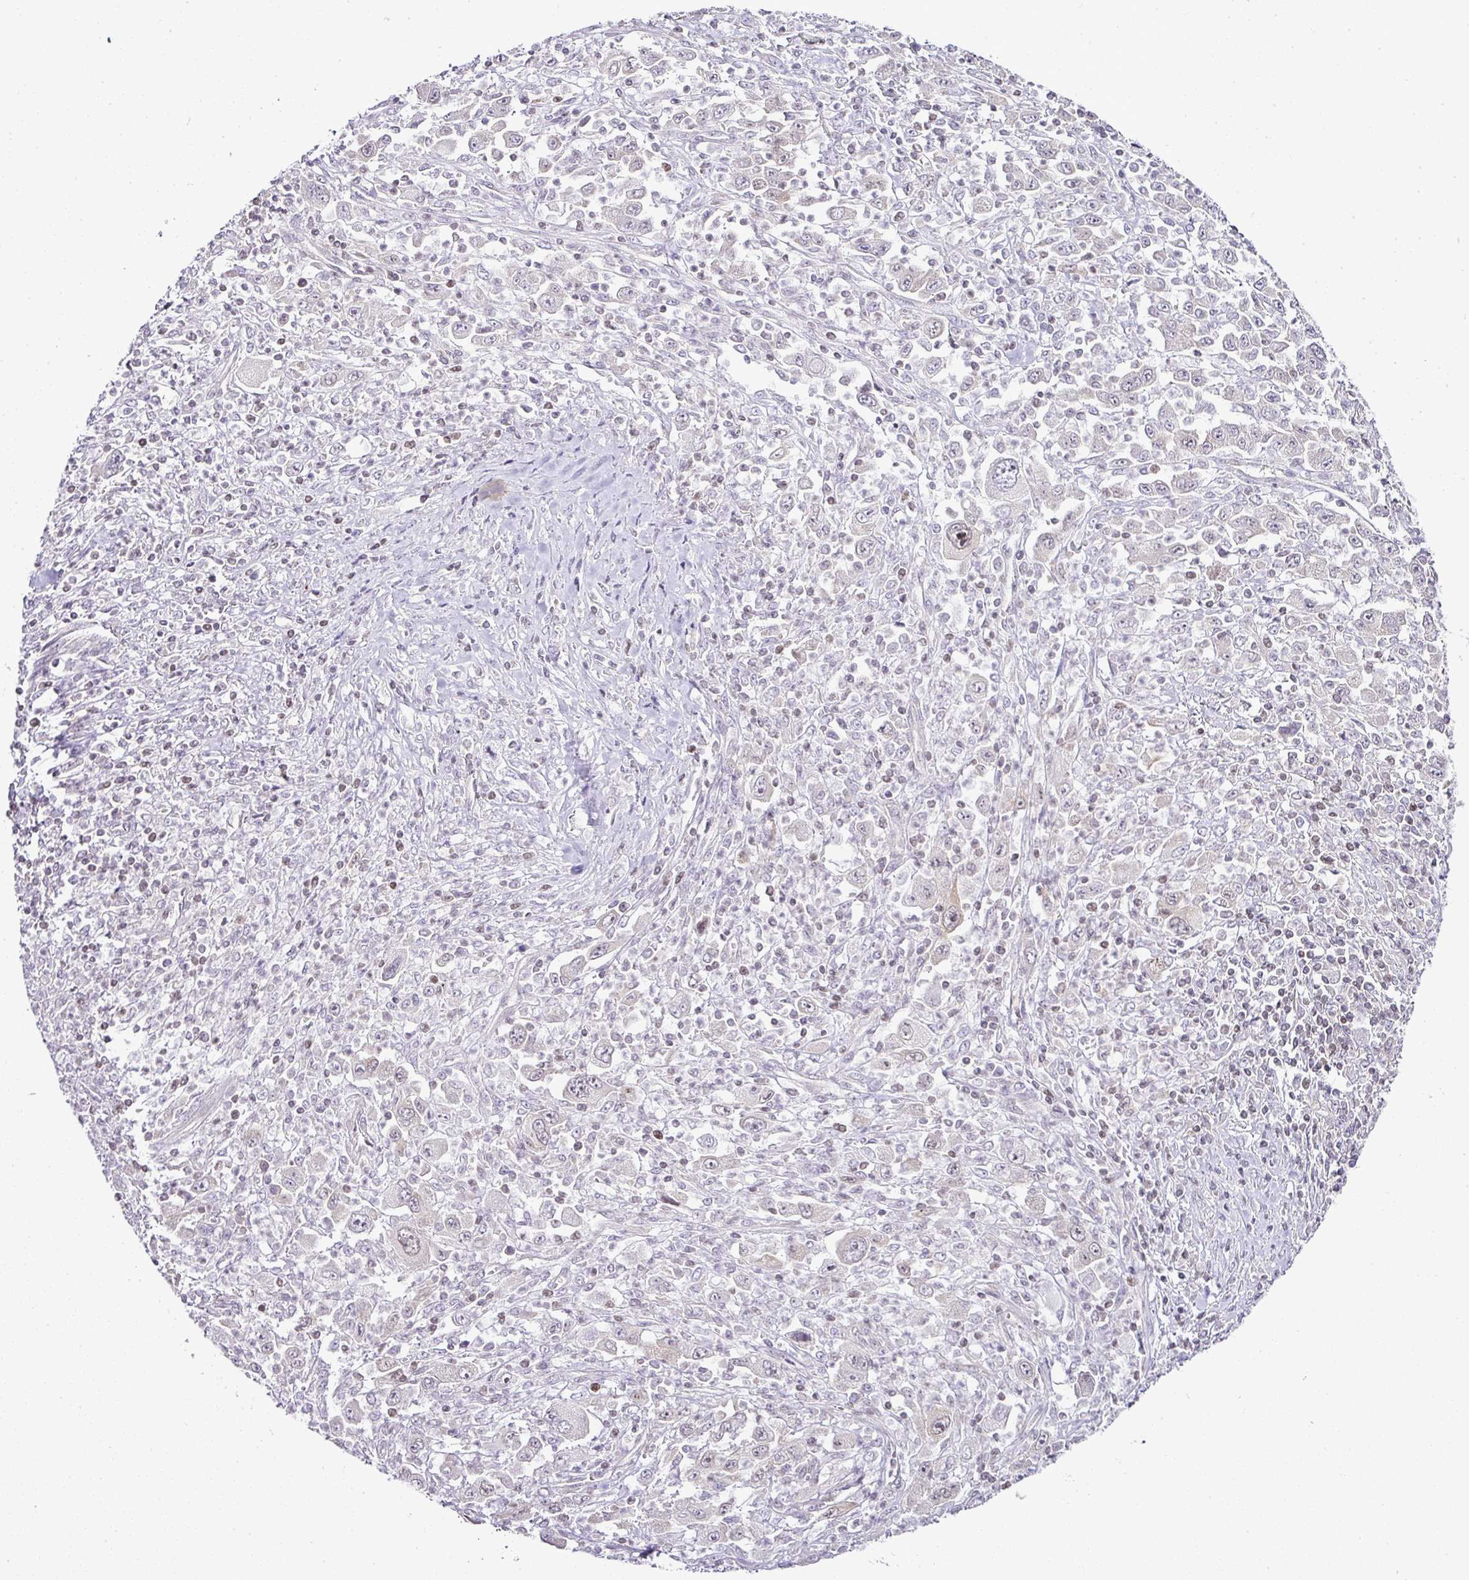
{"staining": {"intensity": "moderate", "quantity": "25%-75%", "location": "nuclear"}, "tissue": "melanoma", "cell_type": "Tumor cells", "image_type": "cancer", "snomed": [{"axis": "morphology", "description": "Malignant melanoma, Metastatic site"}, {"axis": "topography", "description": "Skin"}], "caption": "There is medium levels of moderate nuclear staining in tumor cells of malignant melanoma (metastatic site), as demonstrated by immunohistochemical staining (brown color).", "gene": "FAM32A", "patient": {"sex": "female", "age": 56}}